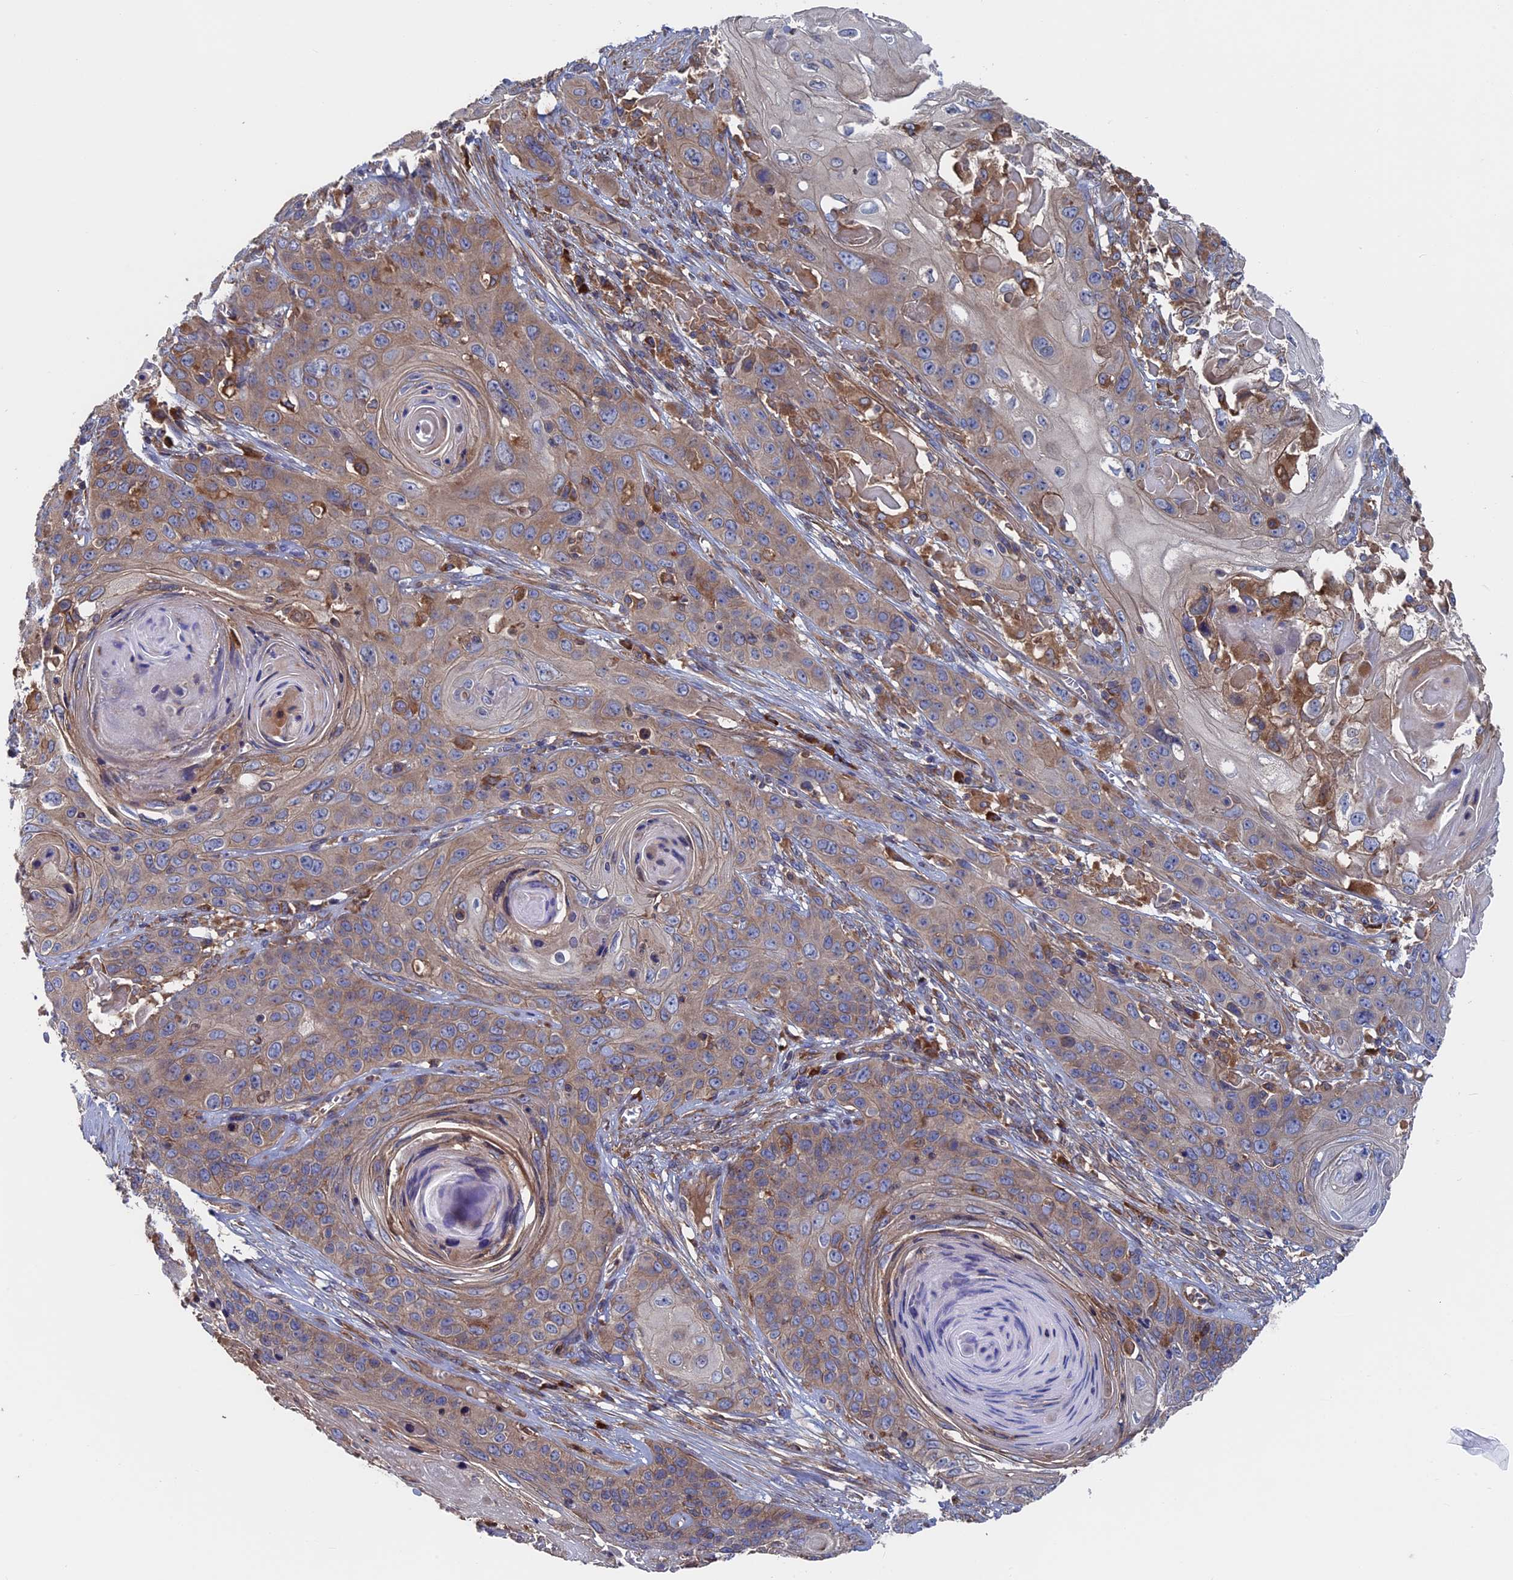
{"staining": {"intensity": "weak", "quantity": ">75%", "location": "cytoplasmic/membranous"}, "tissue": "skin cancer", "cell_type": "Tumor cells", "image_type": "cancer", "snomed": [{"axis": "morphology", "description": "Squamous cell carcinoma, NOS"}, {"axis": "topography", "description": "Skin"}], "caption": "Immunohistochemical staining of human skin cancer displays low levels of weak cytoplasmic/membranous protein expression in about >75% of tumor cells. The protein is shown in brown color, while the nuclei are stained blue.", "gene": "DNAJC3", "patient": {"sex": "male", "age": 55}}